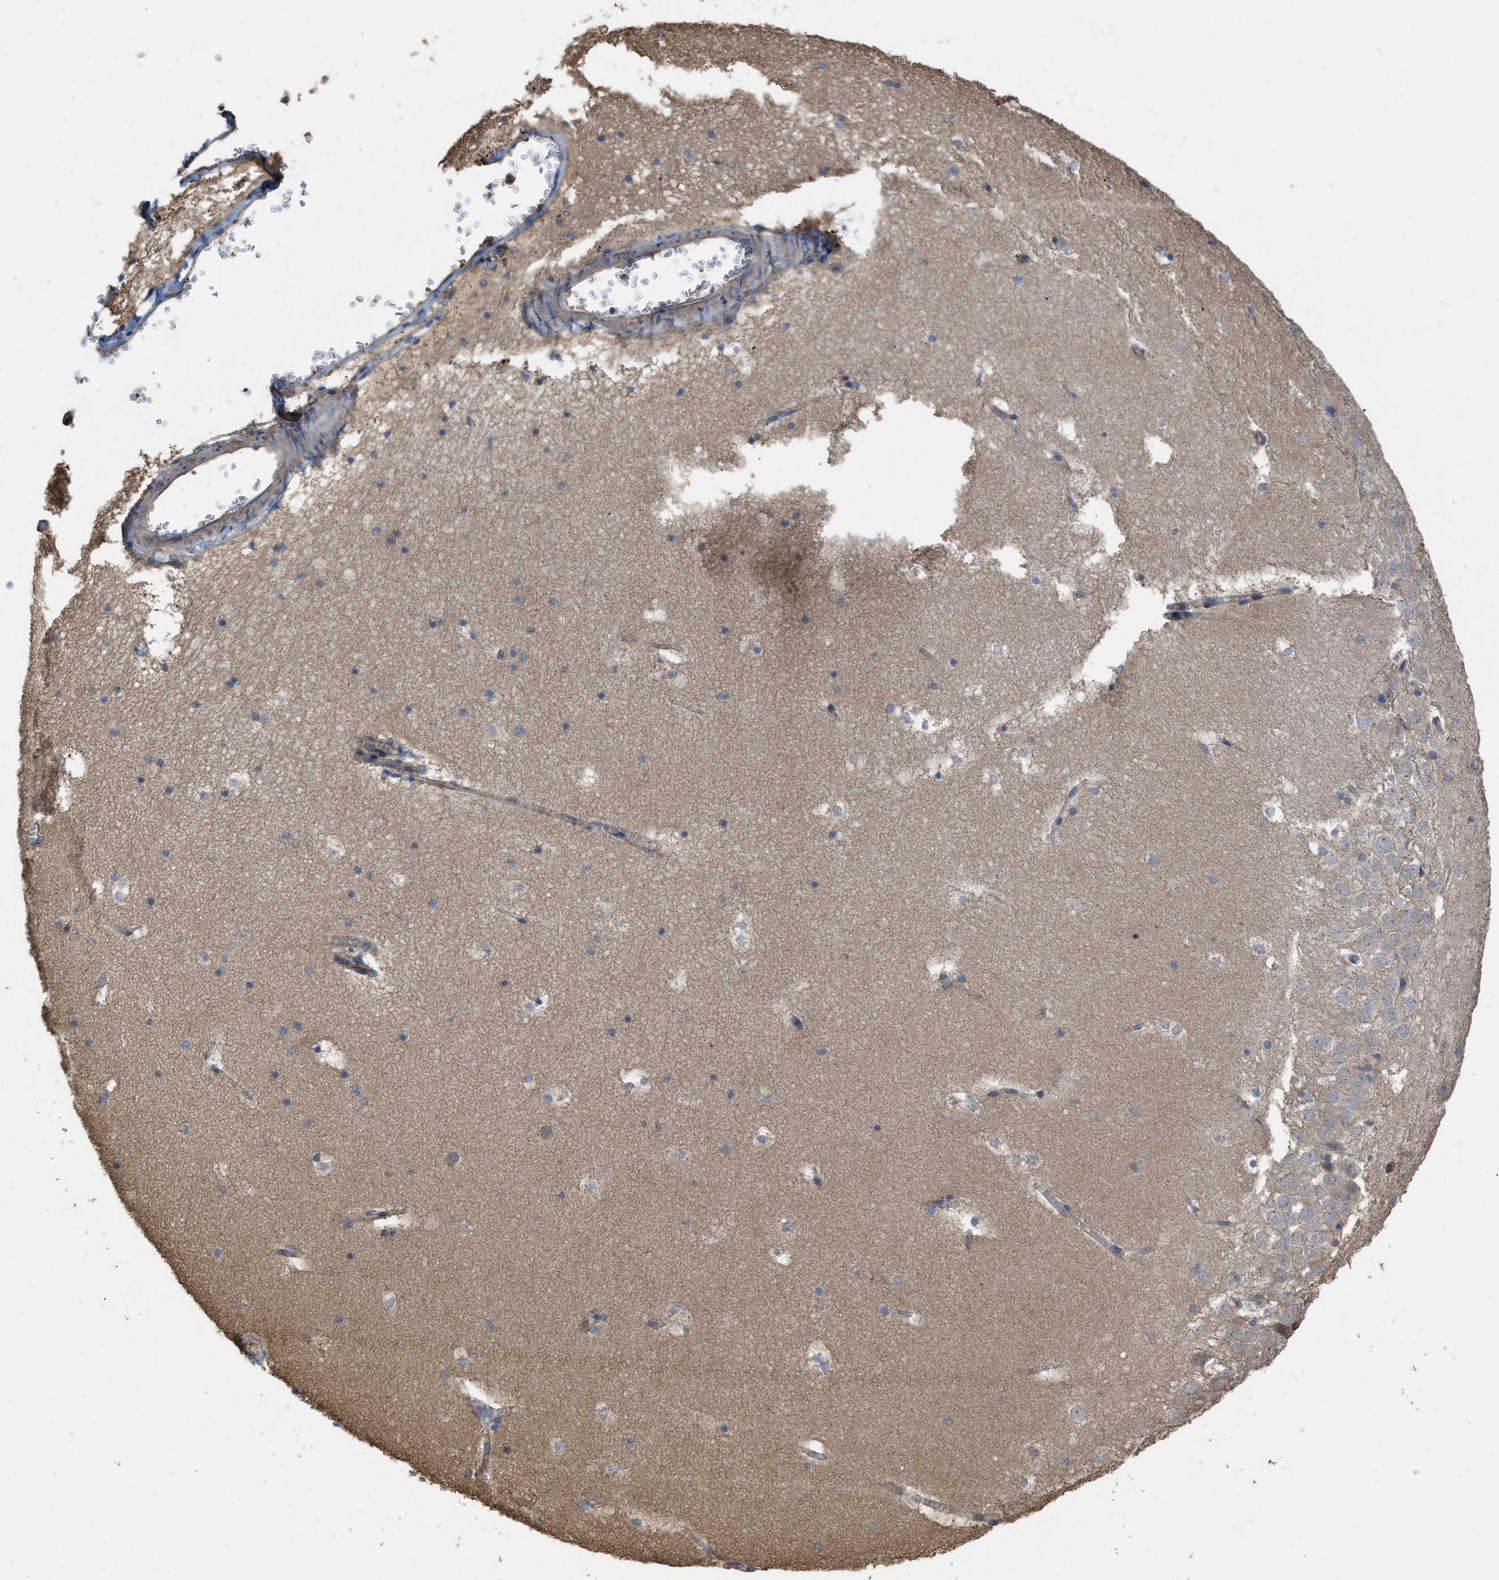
{"staining": {"intensity": "weak", "quantity": "<25%", "location": "cytoplasmic/membranous"}, "tissue": "hippocampus", "cell_type": "Glial cells", "image_type": "normal", "snomed": [{"axis": "morphology", "description": "Normal tissue, NOS"}, {"axis": "topography", "description": "Hippocampus"}], "caption": "Immunohistochemistry photomicrograph of unremarkable hippocampus: hippocampus stained with DAB reveals no significant protein positivity in glial cells. (DAB immunohistochemistry (IHC), high magnification).", "gene": "SLC4A11", "patient": {"sex": "male", "age": 45}}